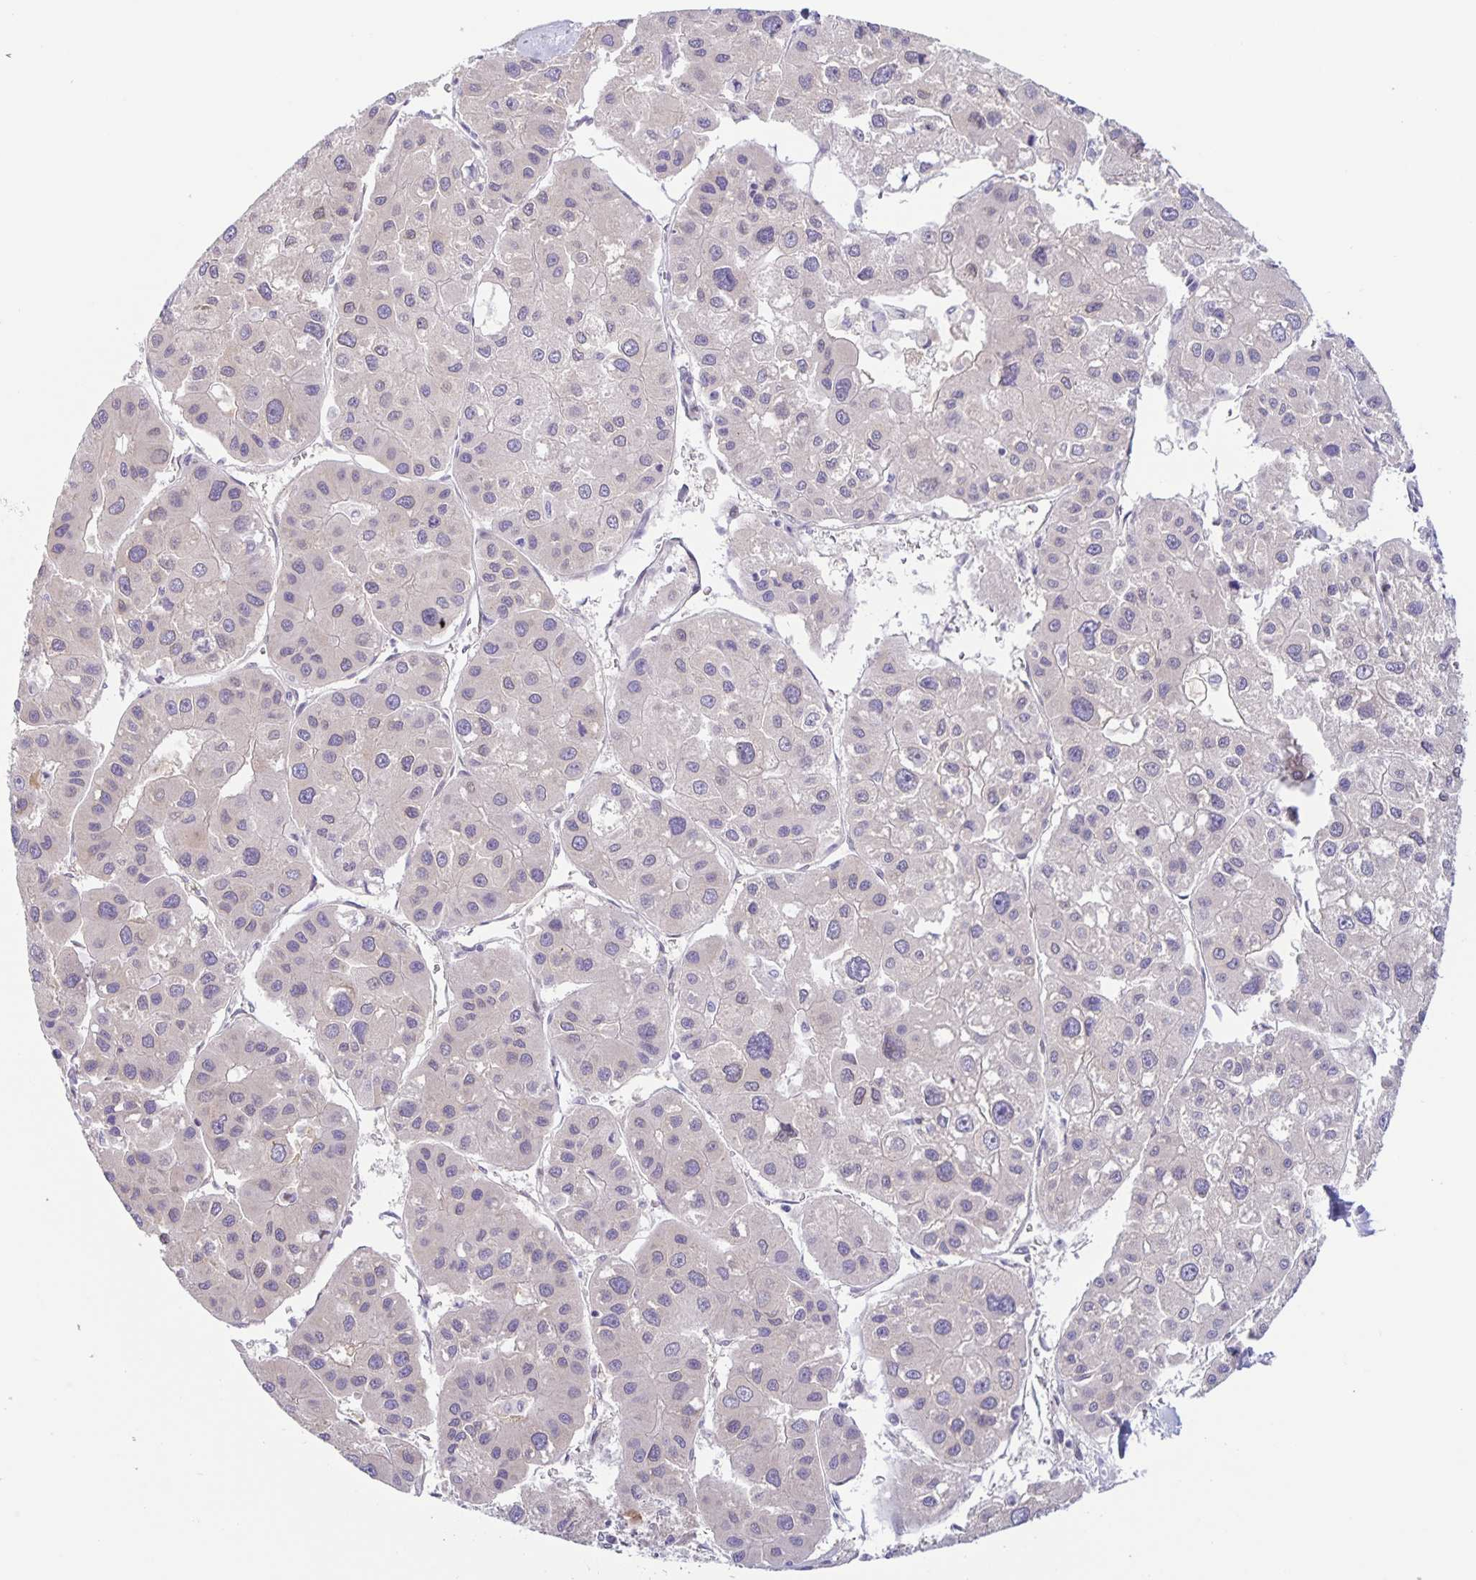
{"staining": {"intensity": "negative", "quantity": "none", "location": "none"}, "tissue": "liver cancer", "cell_type": "Tumor cells", "image_type": "cancer", "snomed": [{"axis": "morphology", "description": "Carcinoma, Hepatocellular, NOS"}, {"axis": "topography", "description": "Liver"}], "caption": "This is an IHC histopathology image of liver hepatocellular carcinoma. There is no staining in tumor cells.", "gene": "SYNE2", "patient": {"sex": "male", "age": 73}}